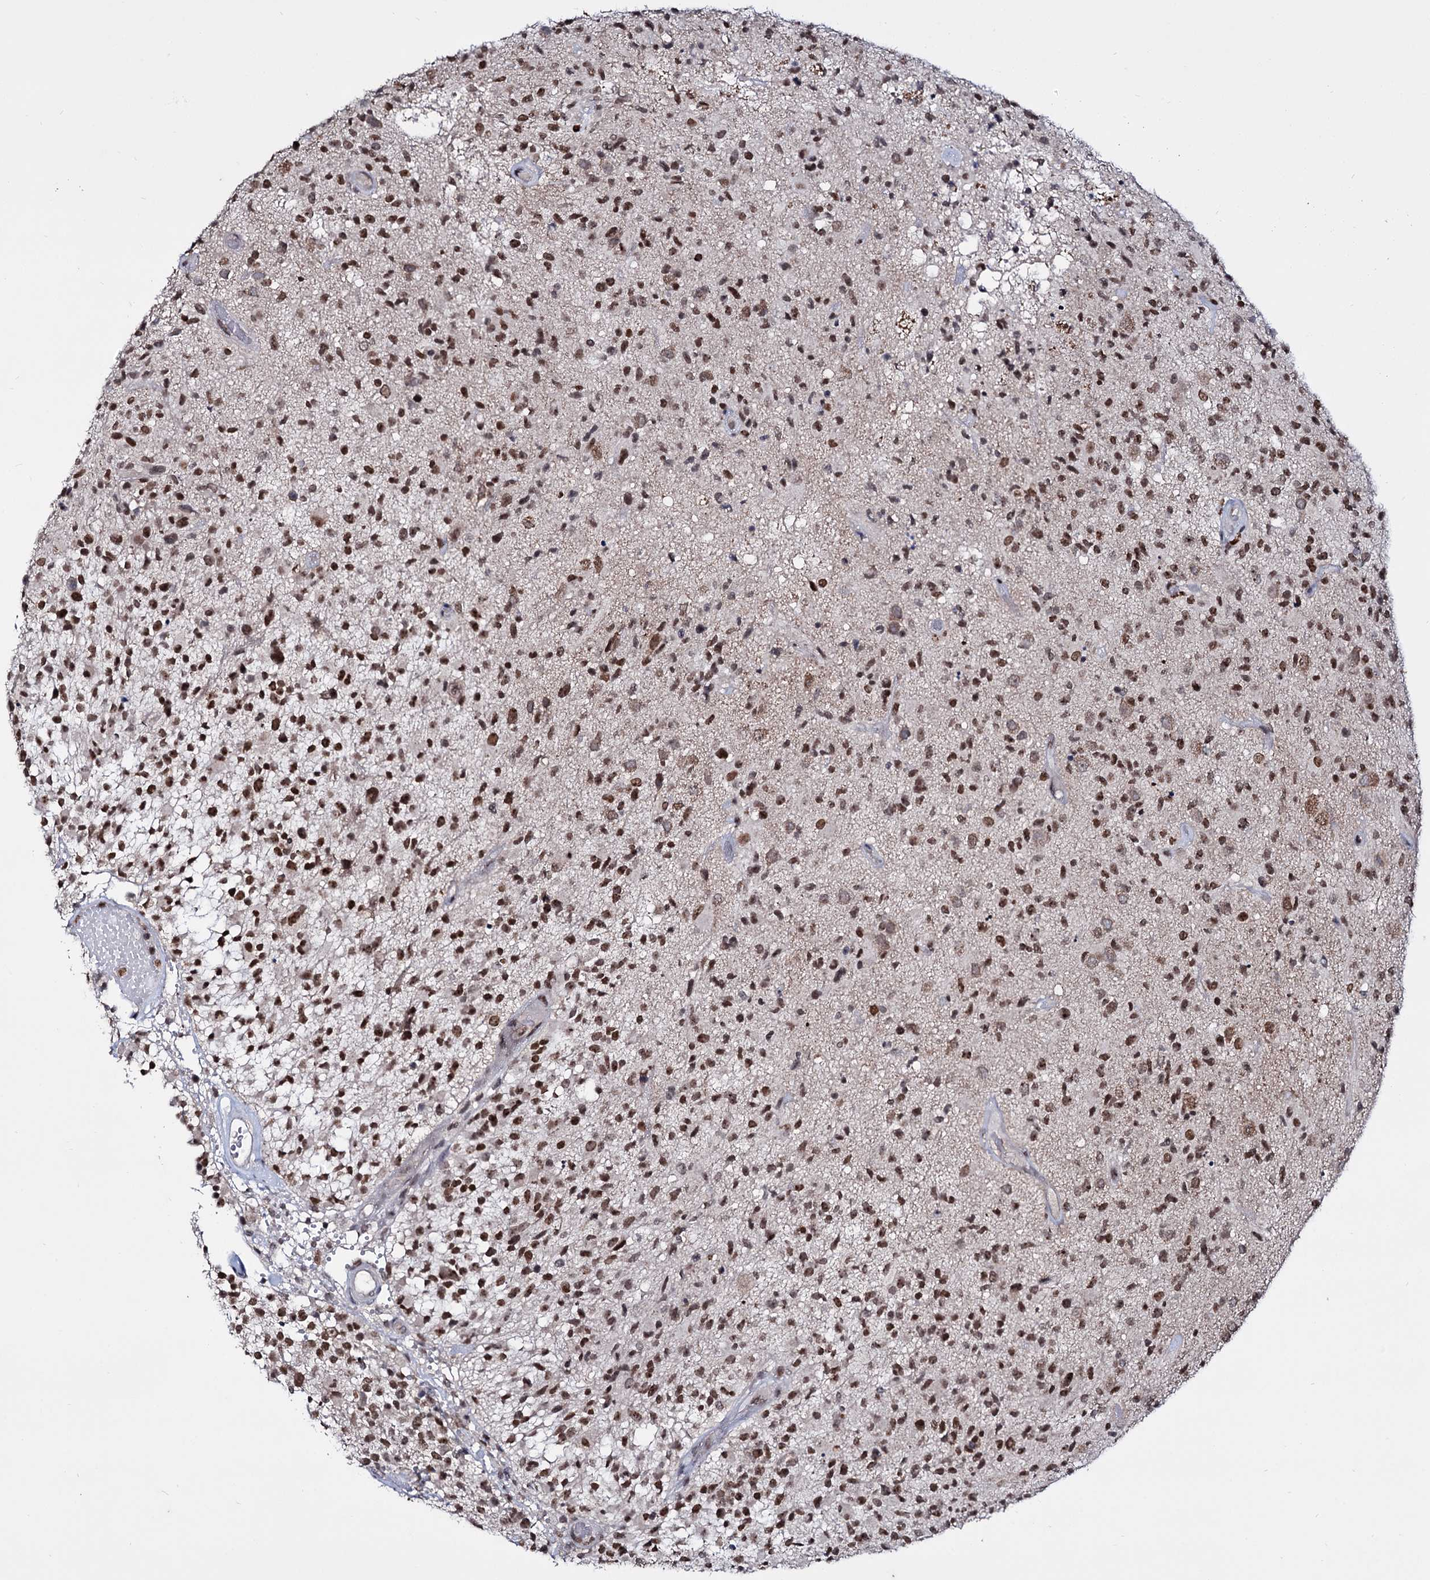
{"staining": {"intensity": "strong", "quantity": "25%-75%", "location": "nuclear"}, "tissue": "glioma", "cell_type": "Tumor cells", "image_type": "cancer", "snomed": [{"axis": "morphology", "description": "Glioma, malignant, High grade"}, {"axis": "morphology", "description": "Glioblastoma, NOS"}, {"axis": "topography", "description": "Brain"}], "caption": "Immunohistochemistry micrograph of neoplastic tissue: glioma stained using immunohistochemistry demonstrates high levels of strong protein expression localized specifically in the nuclear of tumor cells, appearing as a nuclear brown color.", "gene": "SMCHD1", "patient": {"sex": "male", "age": 60}}